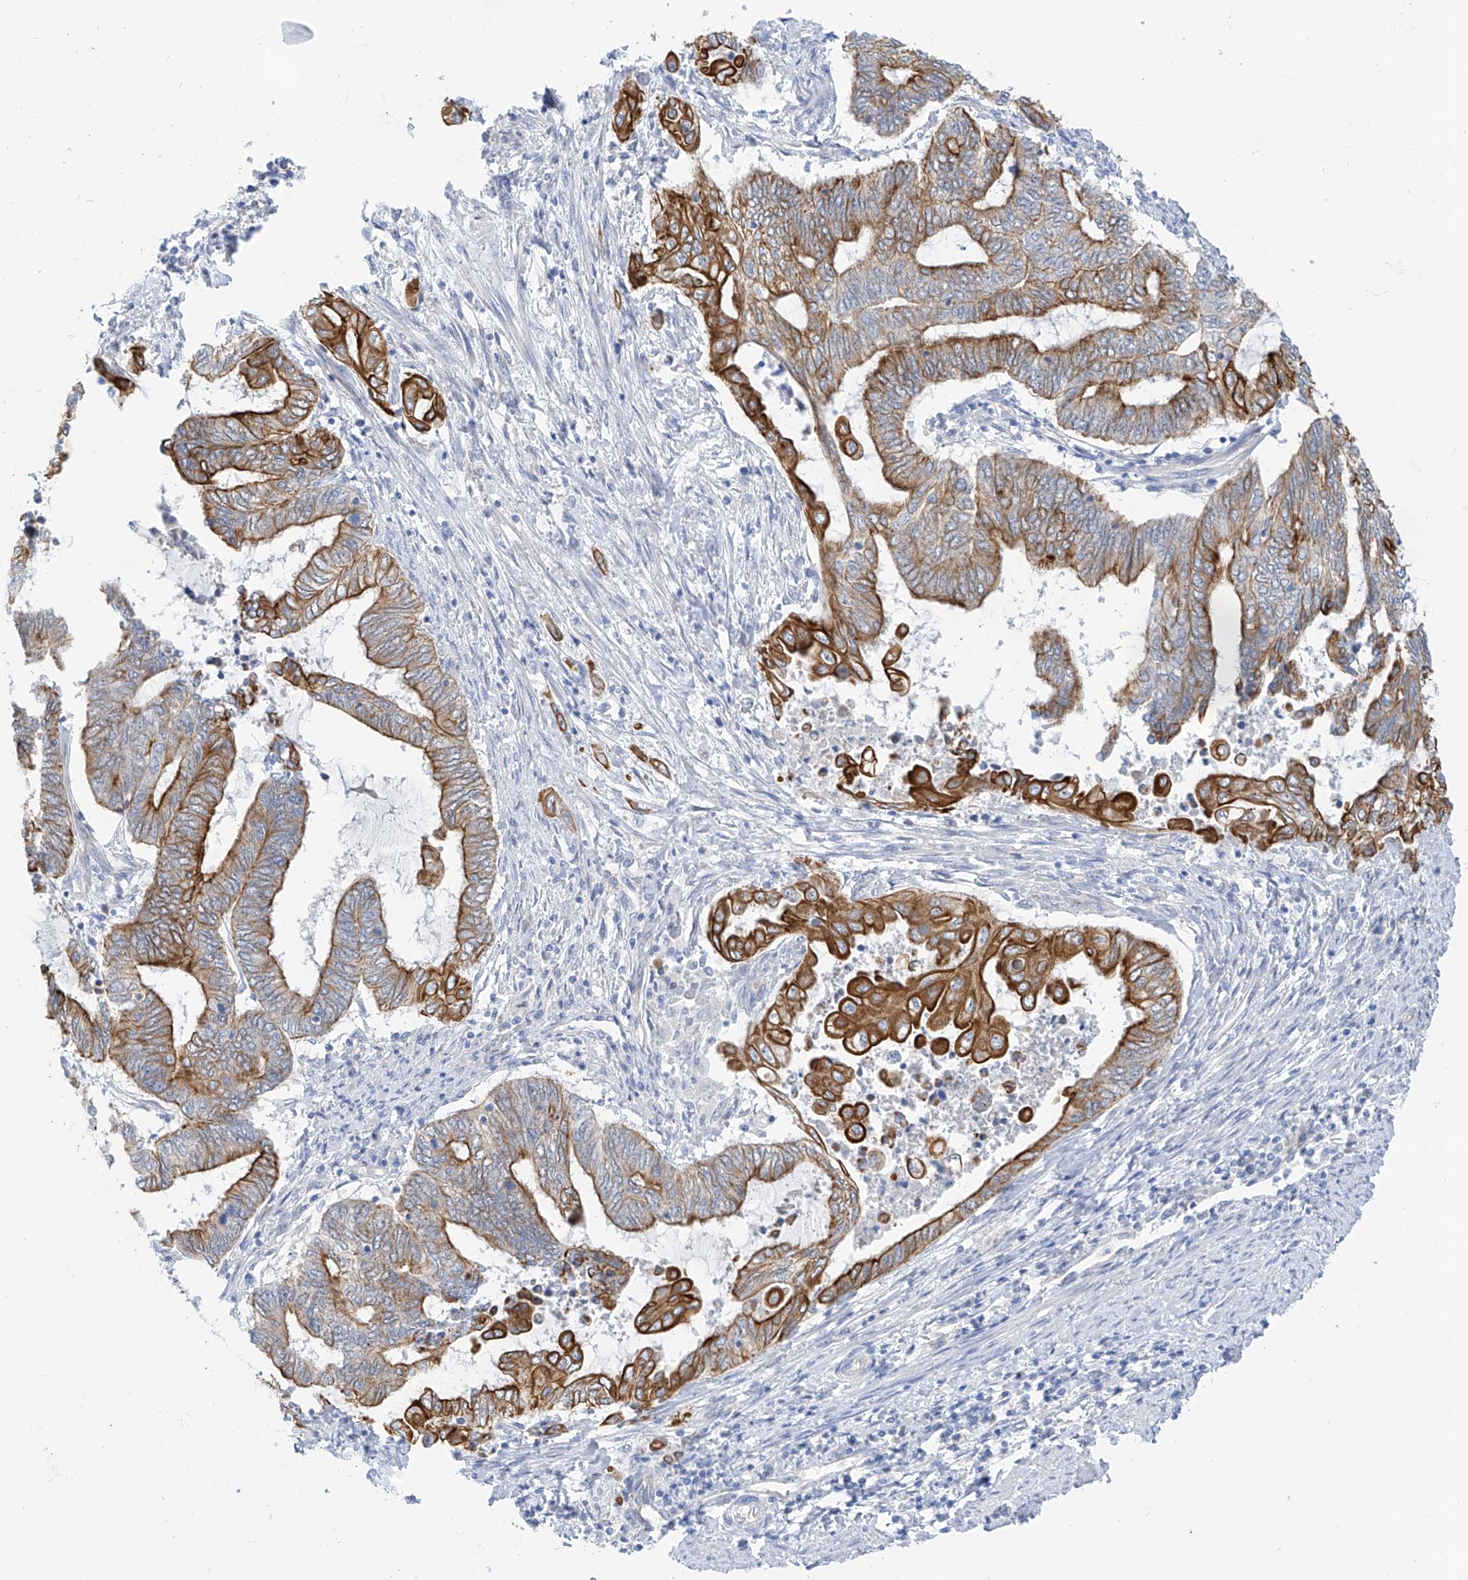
{"staining": {"intensity": "moderate", "quantity": "25%-75%", "location": "cytoplasmic/membranous"}, "tissue": "endometrial cancer", "cell_type": "Tumor cells", "image_type": "cancer", "snomed": [{"axis": "morphology", "description": "Adenocarcinoma, NOS"}, {"axis": "topography", "description": "Uterus"}, {"axis": "topography", "description": "Endometrium"}], "caption": "Immunohistochemistry (DAB) staining of endometrial cancer (adenocarcinoma) demonstrates moderate cytoplasmic/membranous protein staining in approximately 25%-75% of tumor cells.", "gene": "PIK3C2B", "patient": {"sex": "female", "age": 70}}